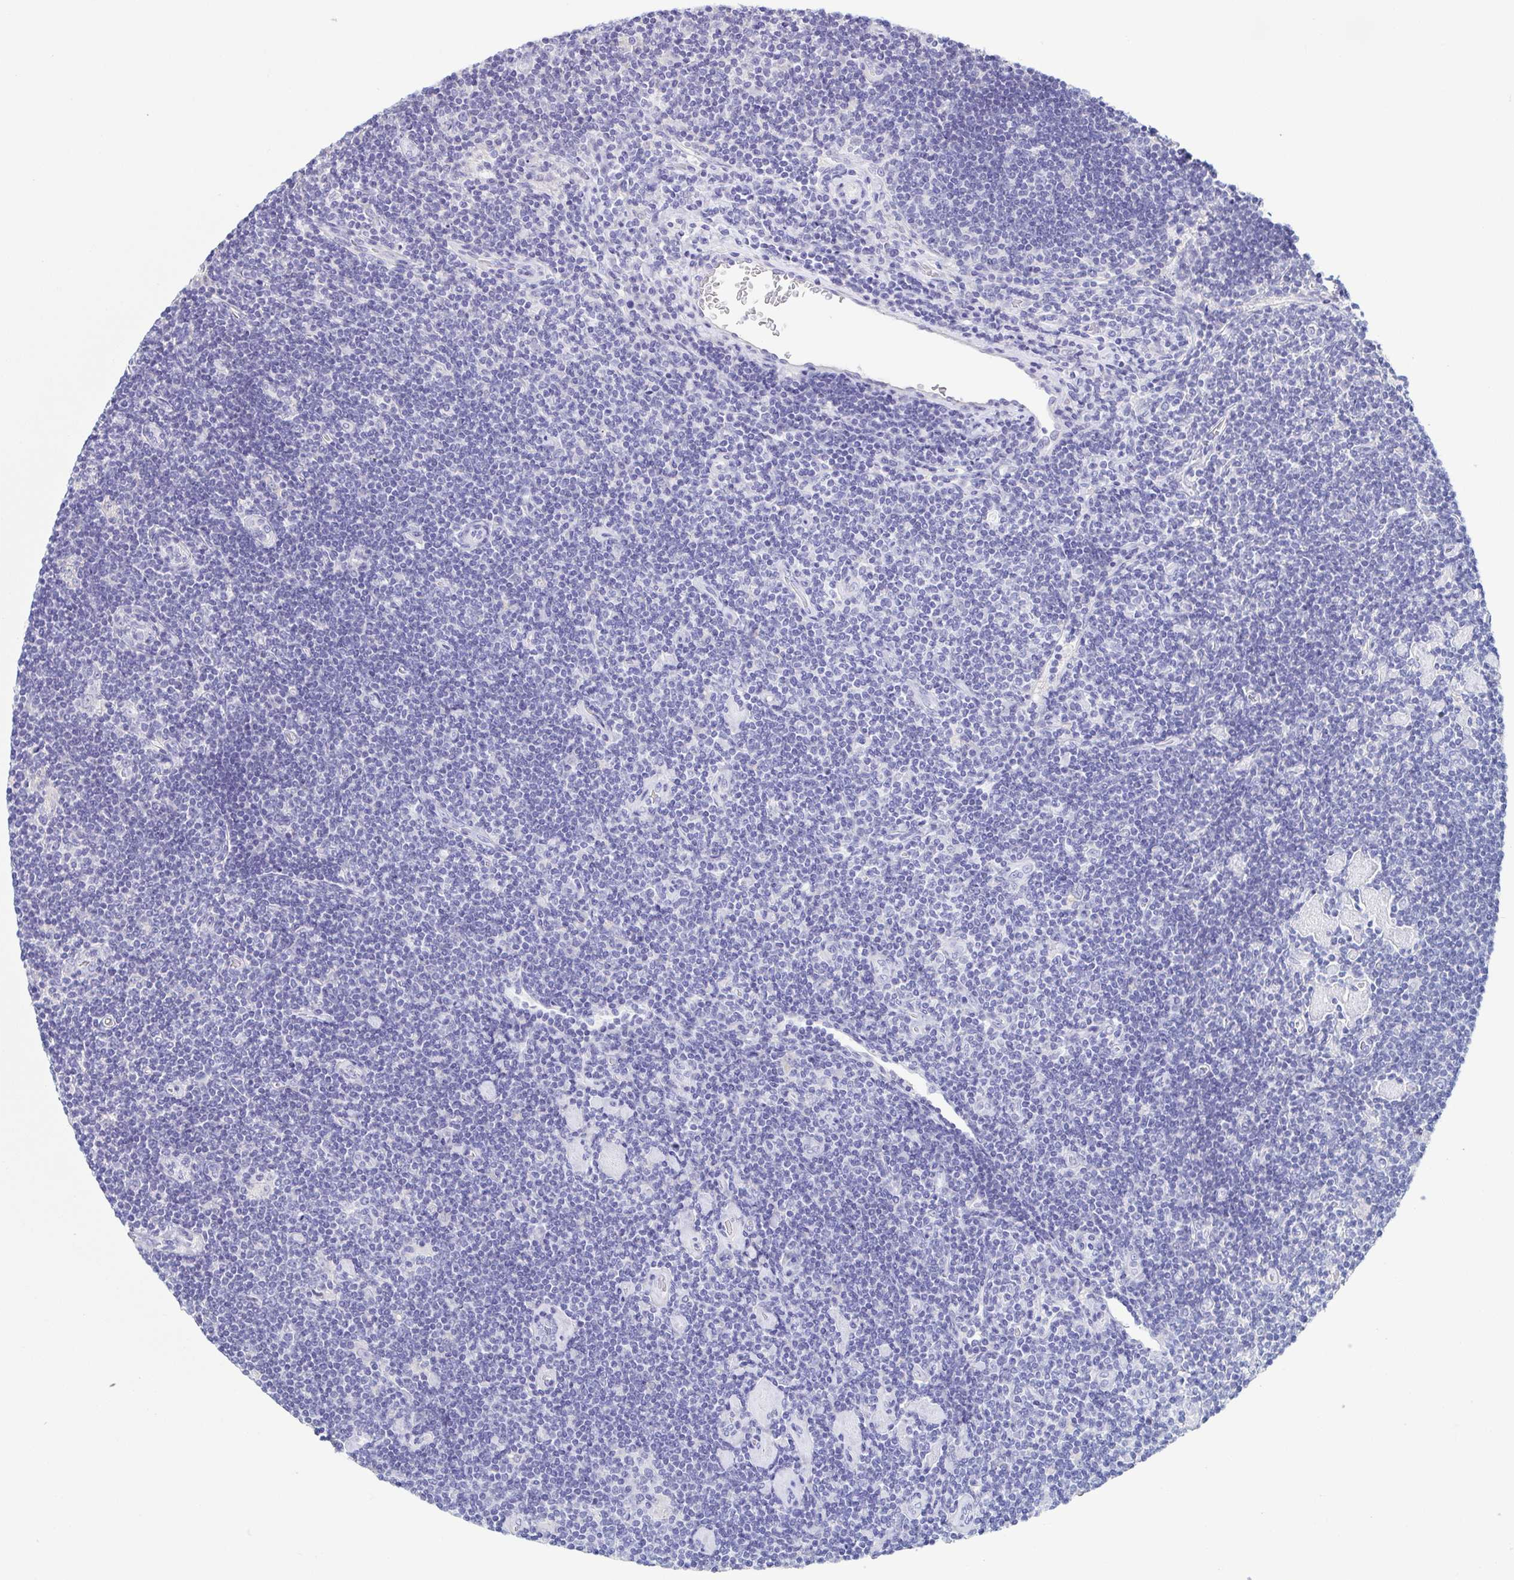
{"staining": {"intensity": "negative", "quantity": "none", "location": "none"}, "tissue": "lymphoma", "cell_type": "Tumor cells", "image_type": "cancer", "snomed": [{"axis": "morphology", "description": "Hodgkin's disease, NOS"}, {"axis": "topography", "description": "Lymph node"}], "caption": "Hodgkin's disease stained for a protein using immunohistochemistry (IHC) shows no staining tumor cells.", "gene": "TREH", "patient": {"sex": "male", "age": 40}}